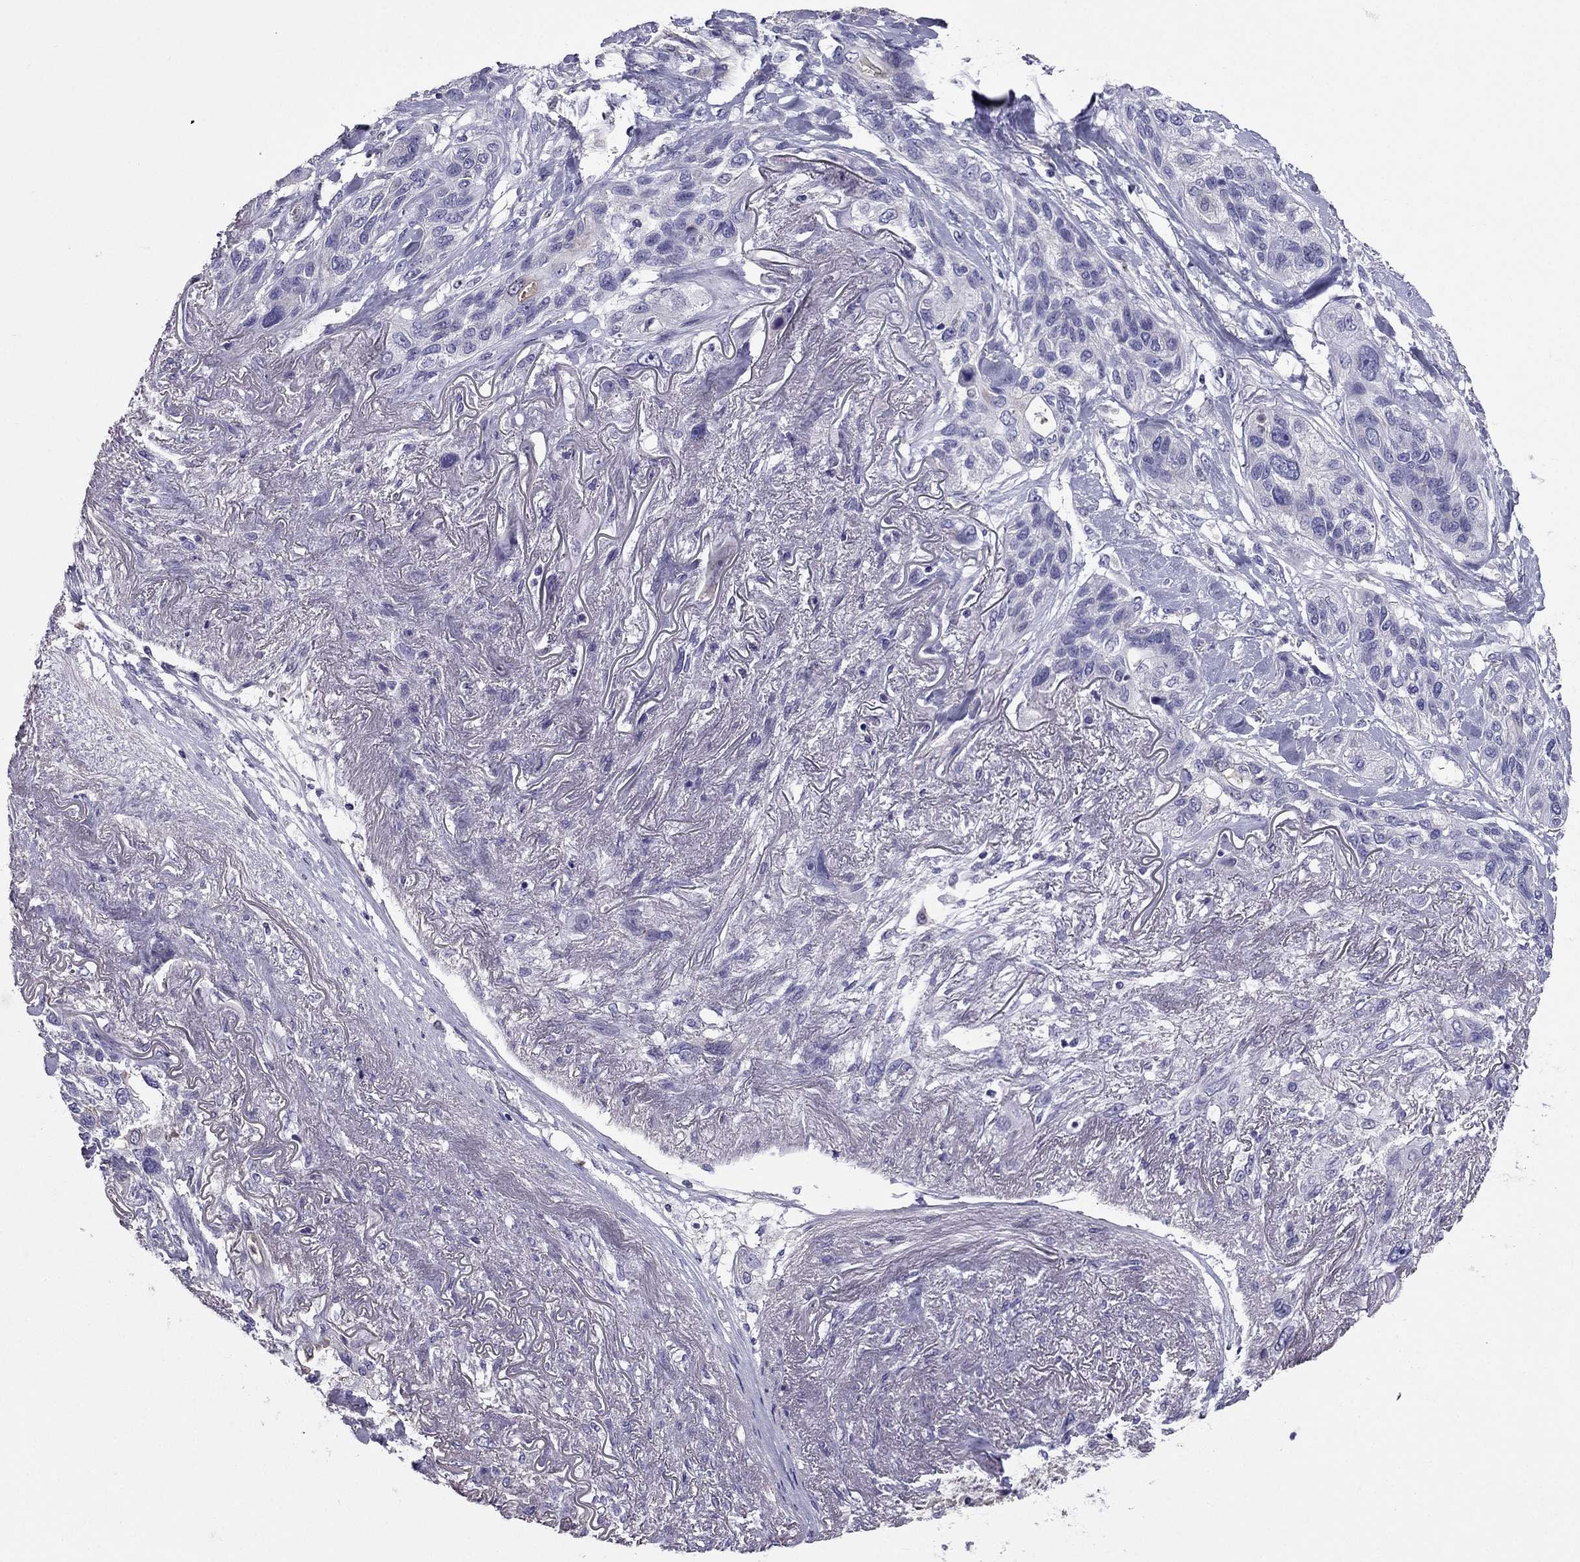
{"staining": {"intensity": "negative", "quantity": "none", "location": "none"}, "tissue": "lung cancer", "cell_type": "Tumor cells", "image_type": "cancer", "snomed": [{"axis": "morphology", "description": "Squamous cell carcinoma, NOS"}, {"axis": "topography", "description": "Lung"}], "caption": "A high-resolution histopathology image shows IHC staining of lung squamous cell carcinoma, which displays no significant staining in tumor cells.", "gene": "TBC1D21", "patient": {"sex": "female", "age": 70}}